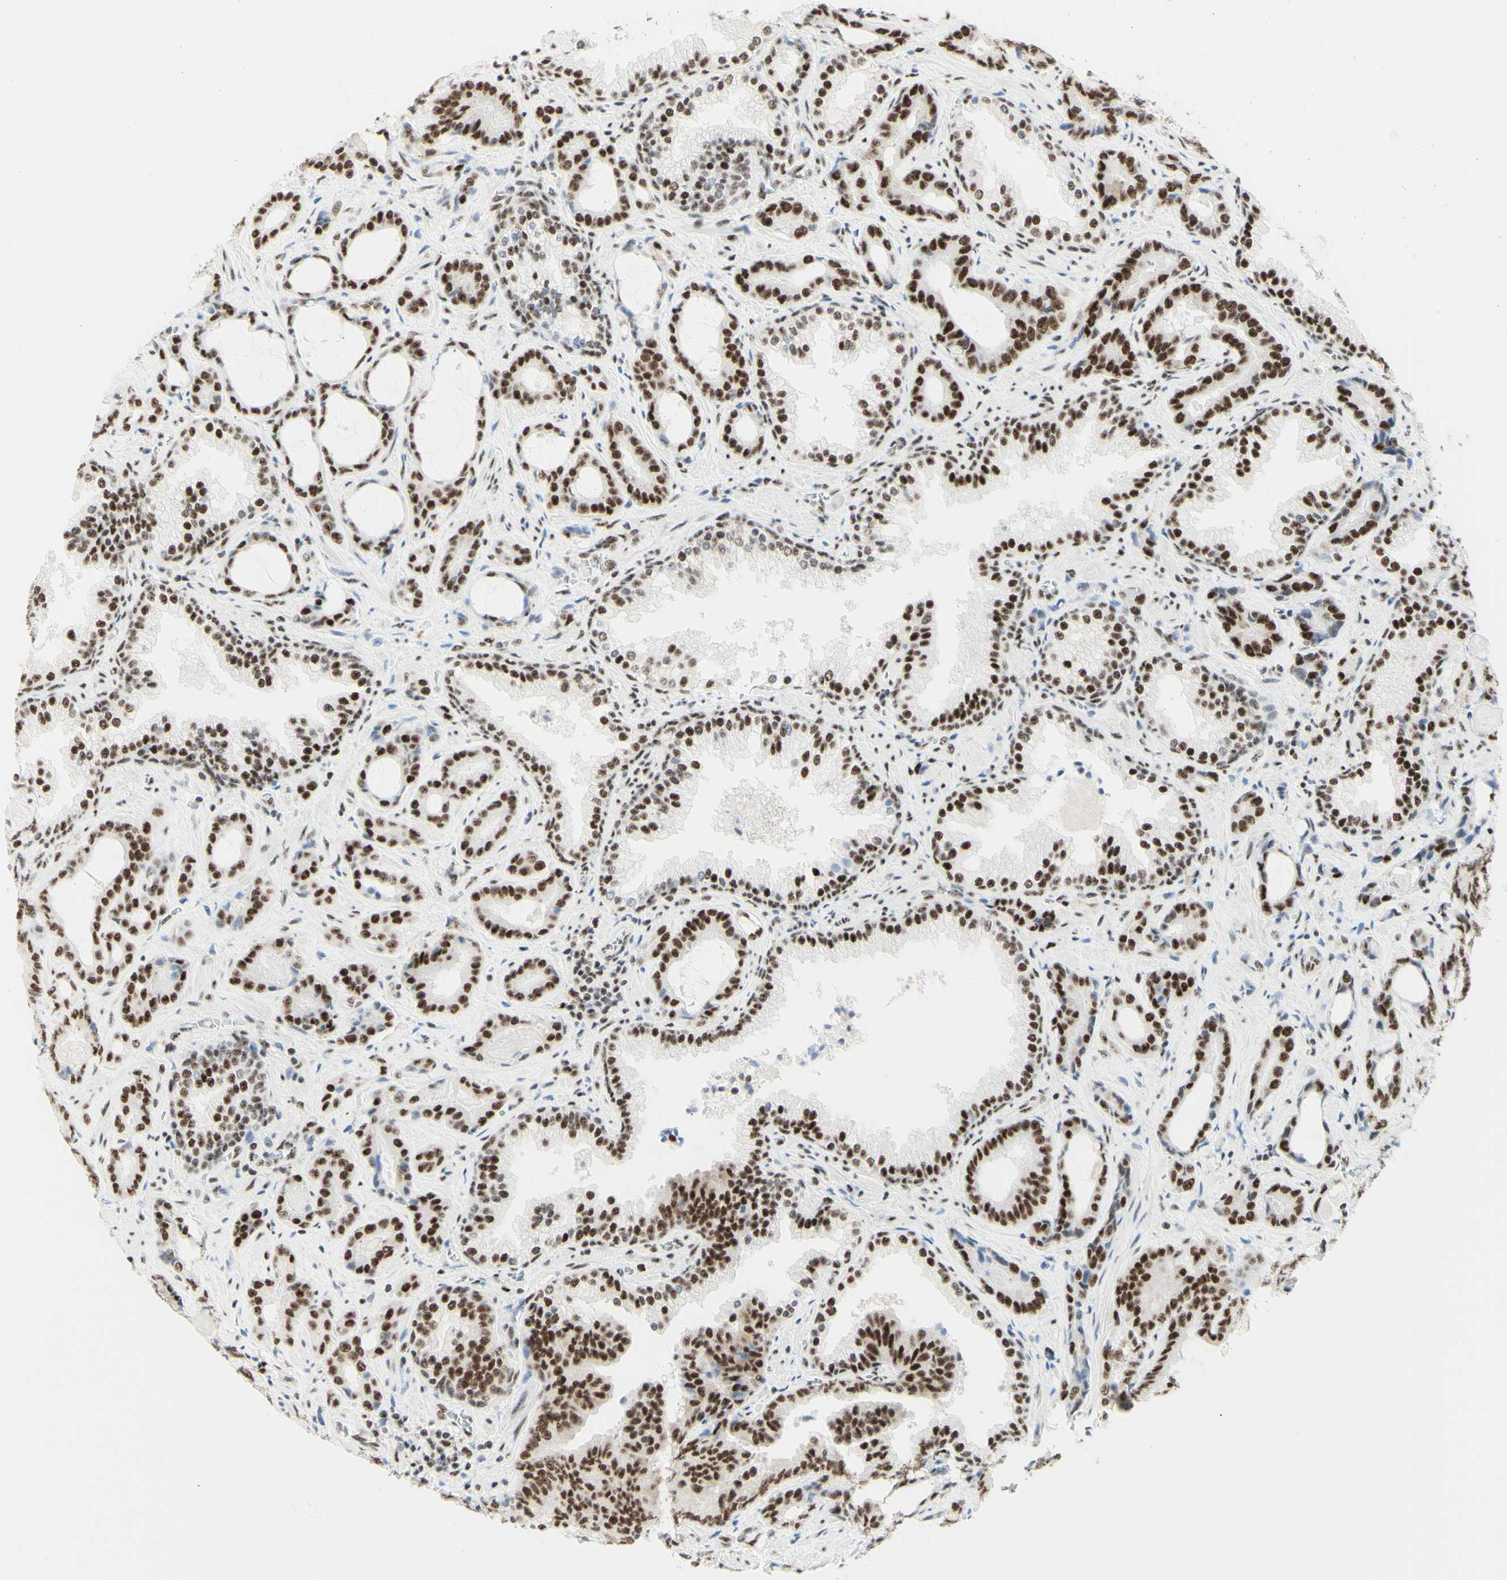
{"staining": {"intensity": "strong", "quantity": "25%-75%", "location": "nuclear"}, "tissue": "prostate cancer", "cell_type": "Tumor cells", "image_type": "cancer", "snomed": [{"axis": "morphology", "description": "Adenocarcinoma, Low grade"}, {"axis": "topography", "description": "Prostate"}], "caption": "Prostate cancer tissue demonstrates strong nuclear expression in about 25%-75% of tumor cells, visualized by immunohistochemistry.", "gene": "WTAP", "patient": {"sex": "male", "age": 60}}